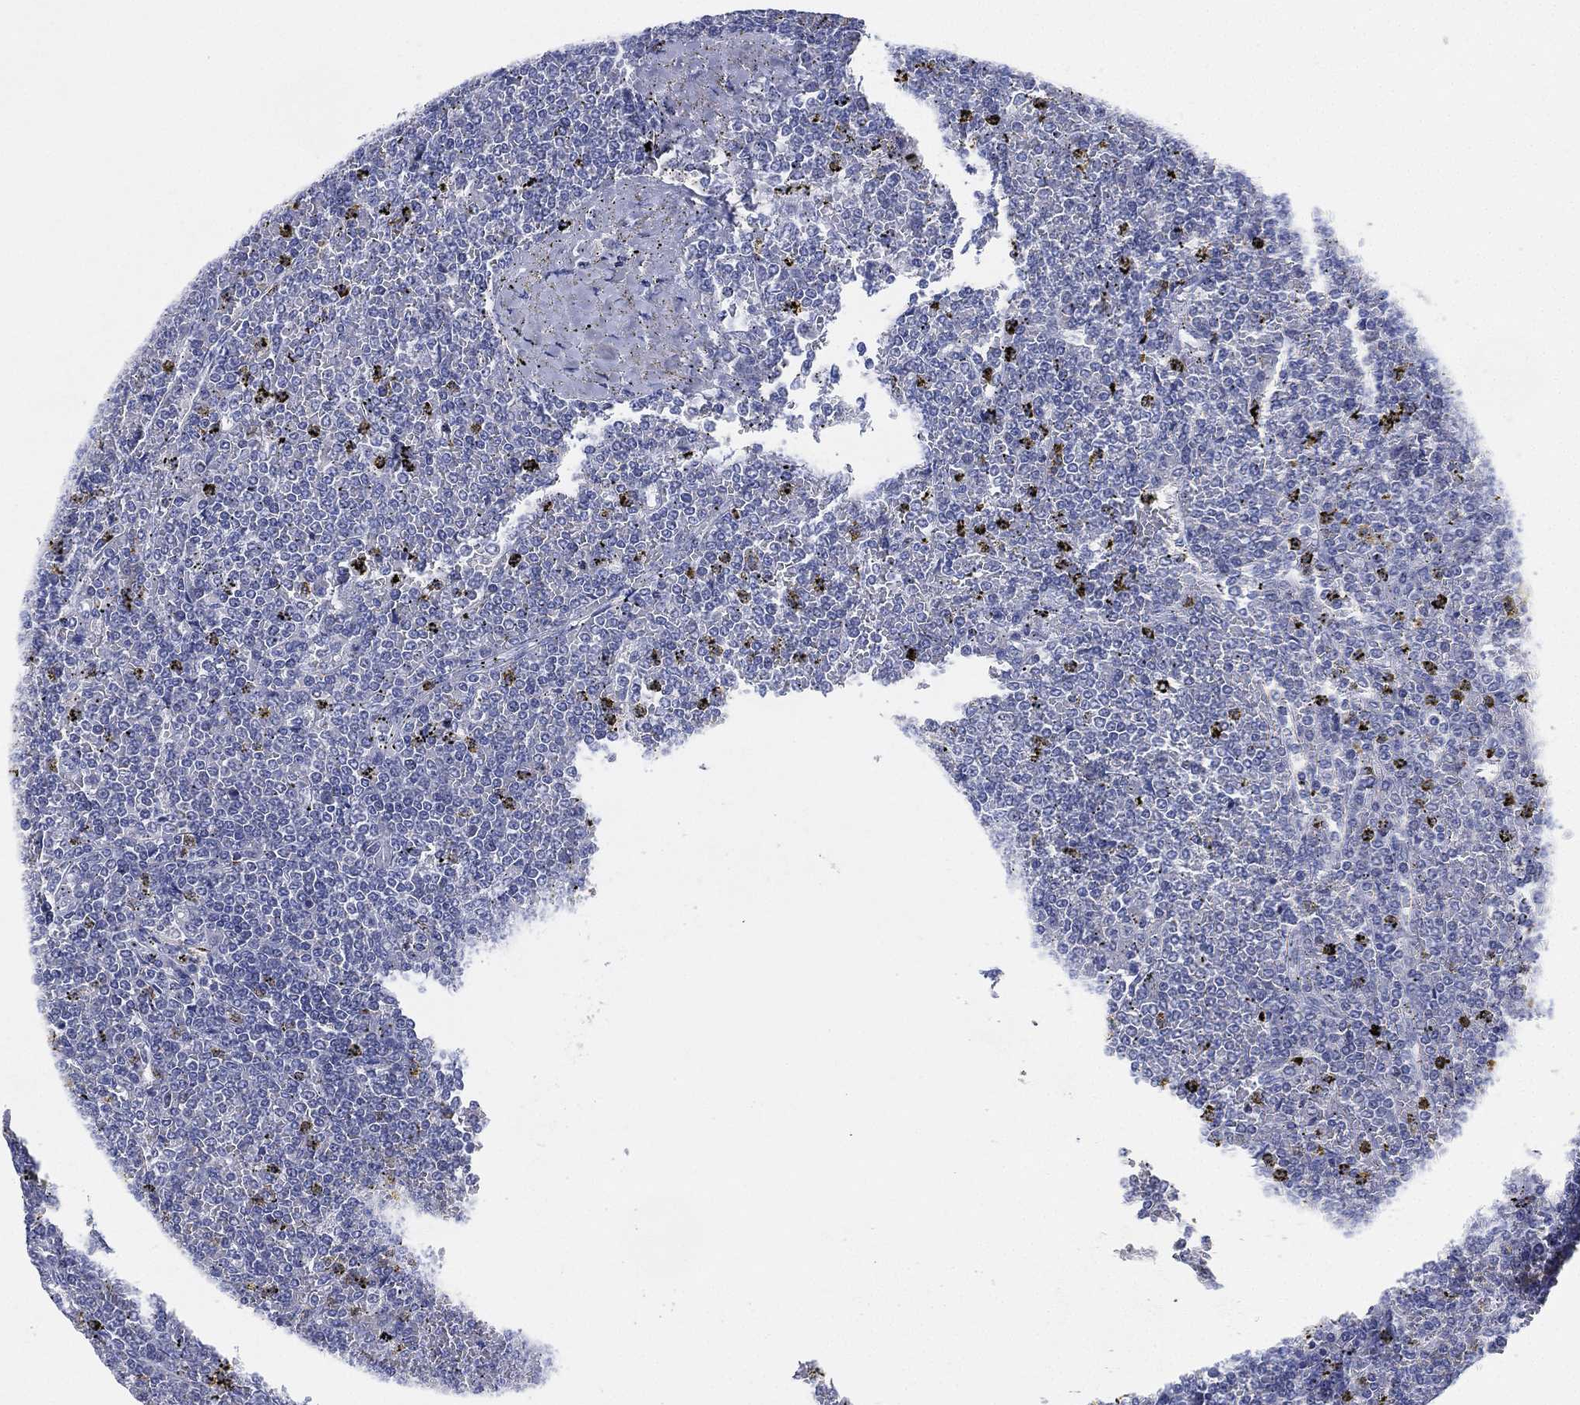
{"staining": {"intensity": "negative", "quantity": "none", "location": "none"}, "tissue": "lymphoma", "cell_type": "Tumor cells", "image_type": "cancer", "snomed": [{"axis": "morphology", "description": "Malignant lymphoma, non-Hodgkin's type, Low grade"}, {"axis": "topography", "description": "Spleen"}], "caption": "The image demonstrates no significant staining in tumor cells of lymphoma.", "gene": "ADAD2", "patient": {"sex": "female", "age": 19}}